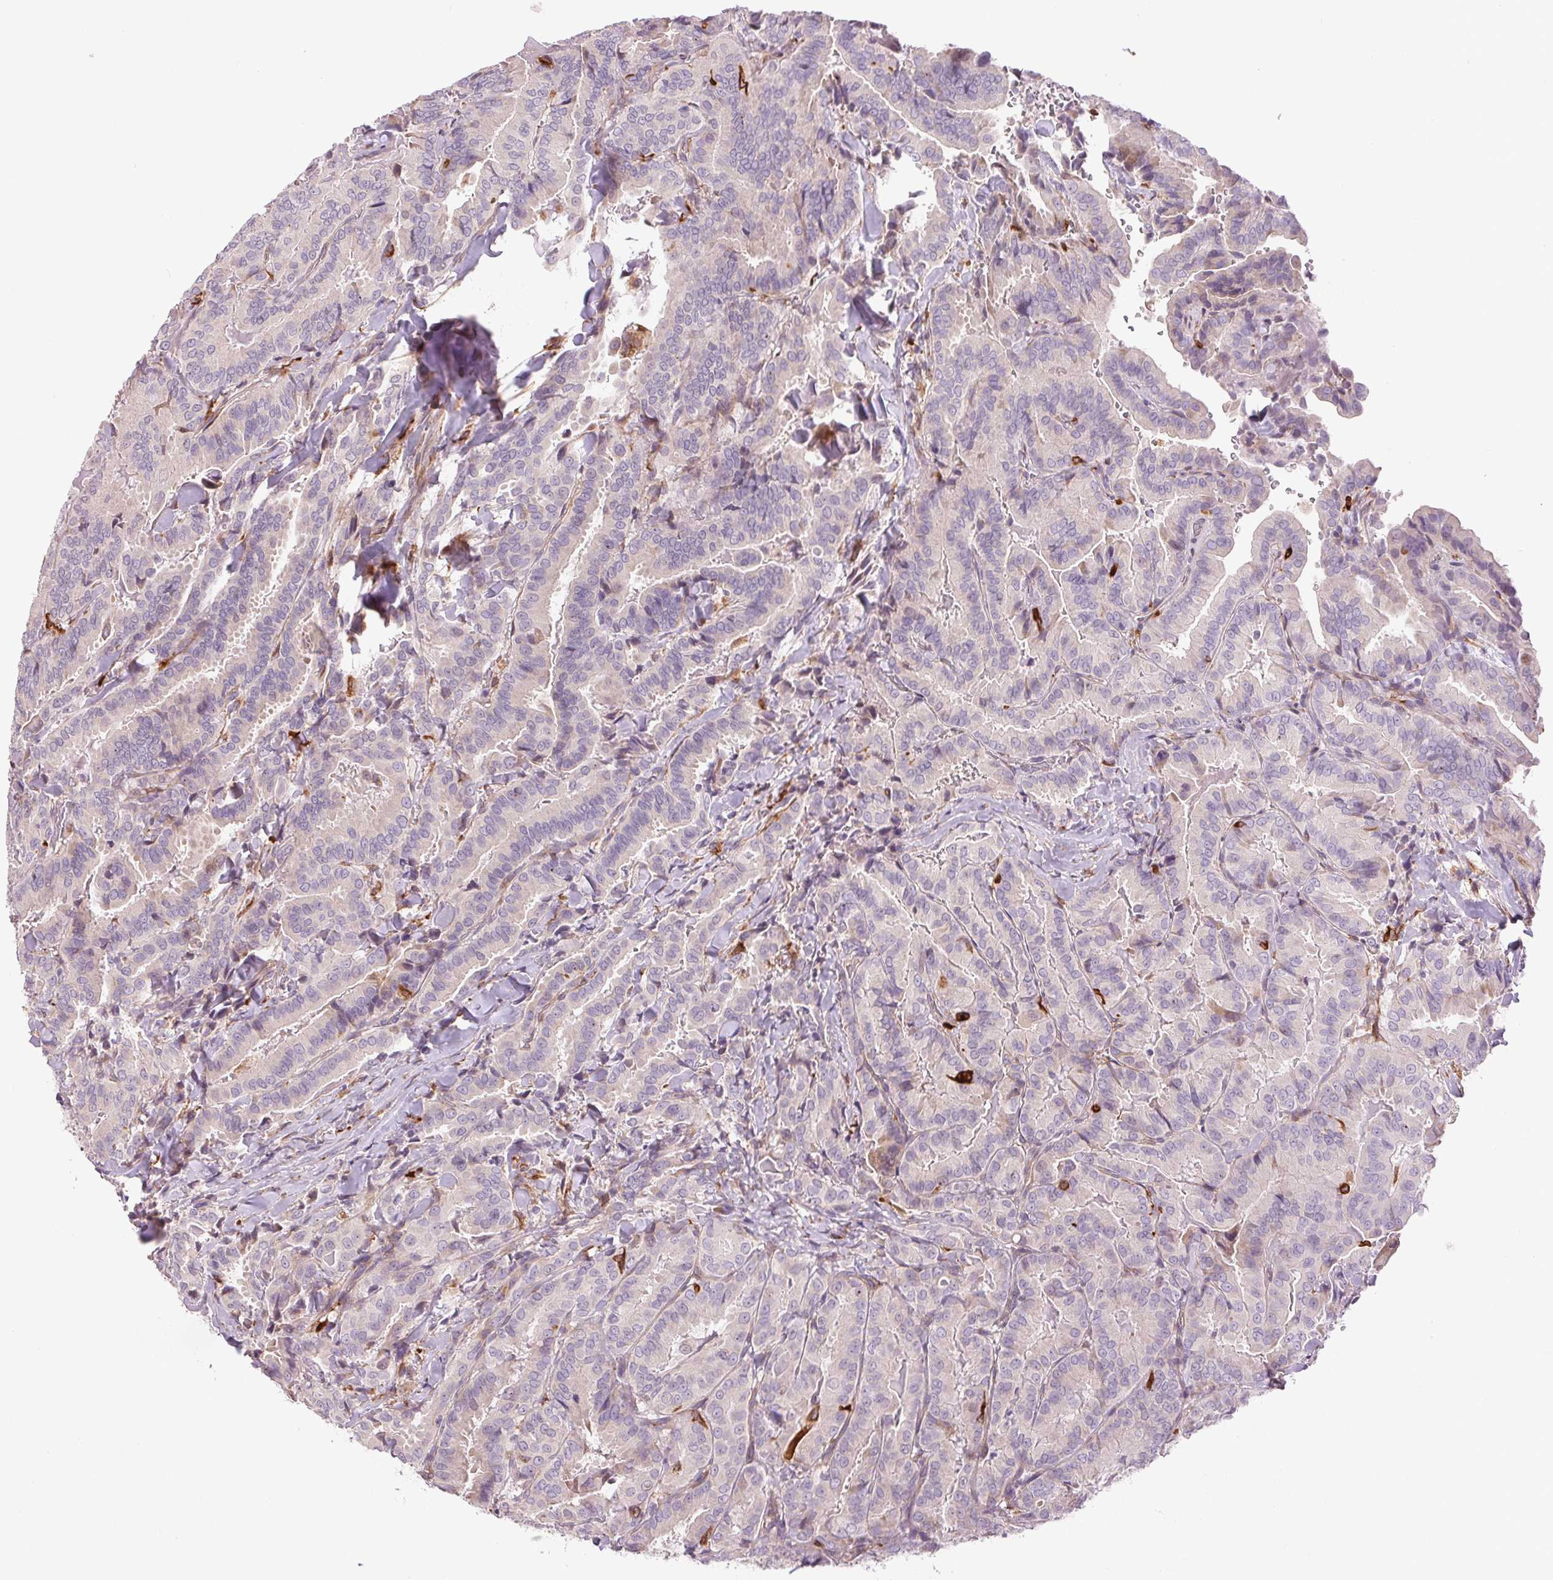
{"staining": {"intensity": "negative", "quantity": "none", "location": "none"}, "tissue": "thyroid cancer", "cell_type": "Tumor cells", "image_type": "cancer", "snomed": [{"axis": "morphology", "description": "Papillary adenocarcinoma, NOS"}, {"axis": "topography", "description": "Thyroid gland"}], "caption": "Tumor cells show no significant protein positivity in papillary adenocarcinoma (thyroid).", "gene": "METTL17", "patient": {"sex": "male", "age": 61}}